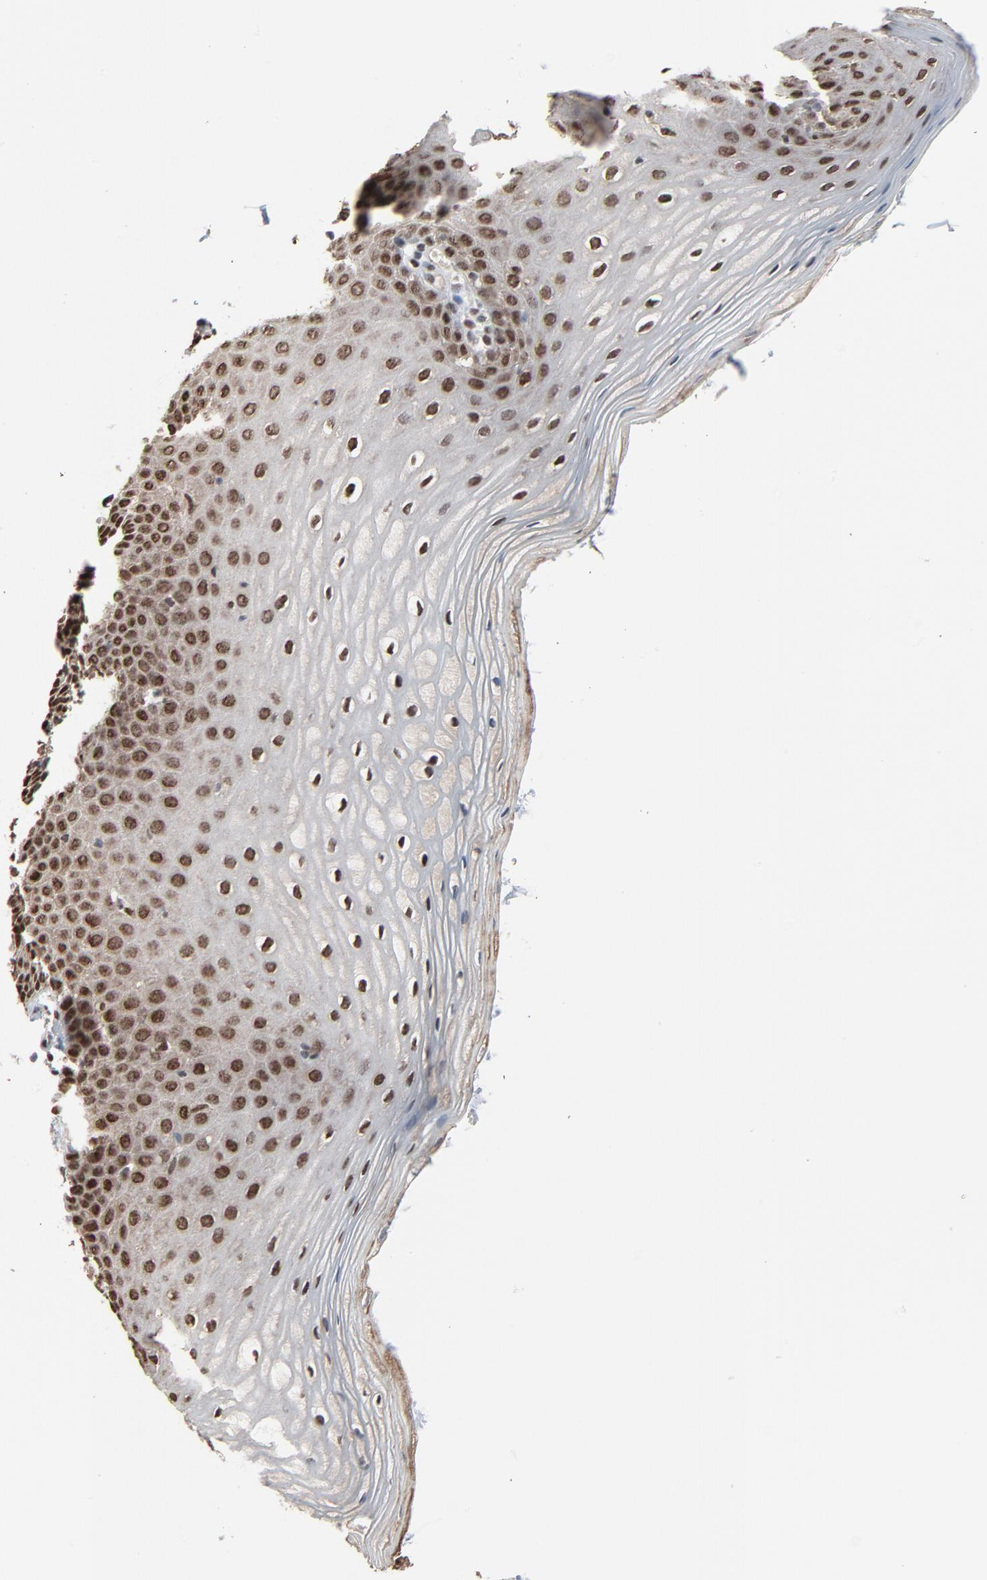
{"staining": {"intensity": "strong", "quantity": ">75%", "location": "nuclear"}, "tissue": "vagina", "cell_type": "Squamous epithelial cells", "image_type": "normal", "snomed": [{"axis": "morphology", "description": "Normal tissue, NOS"}, {"axis": "topography", "description": "Vagina"}], "caption": "Protein analysis of benign vagina reveals strong nuclear positivity in approximately >75% of squamous epithelial cells. (Brightfield microscopy of DAB IHC at high magnification).", "gene": "MEIS2", "patient": {"sex": "female", "age": 55}}